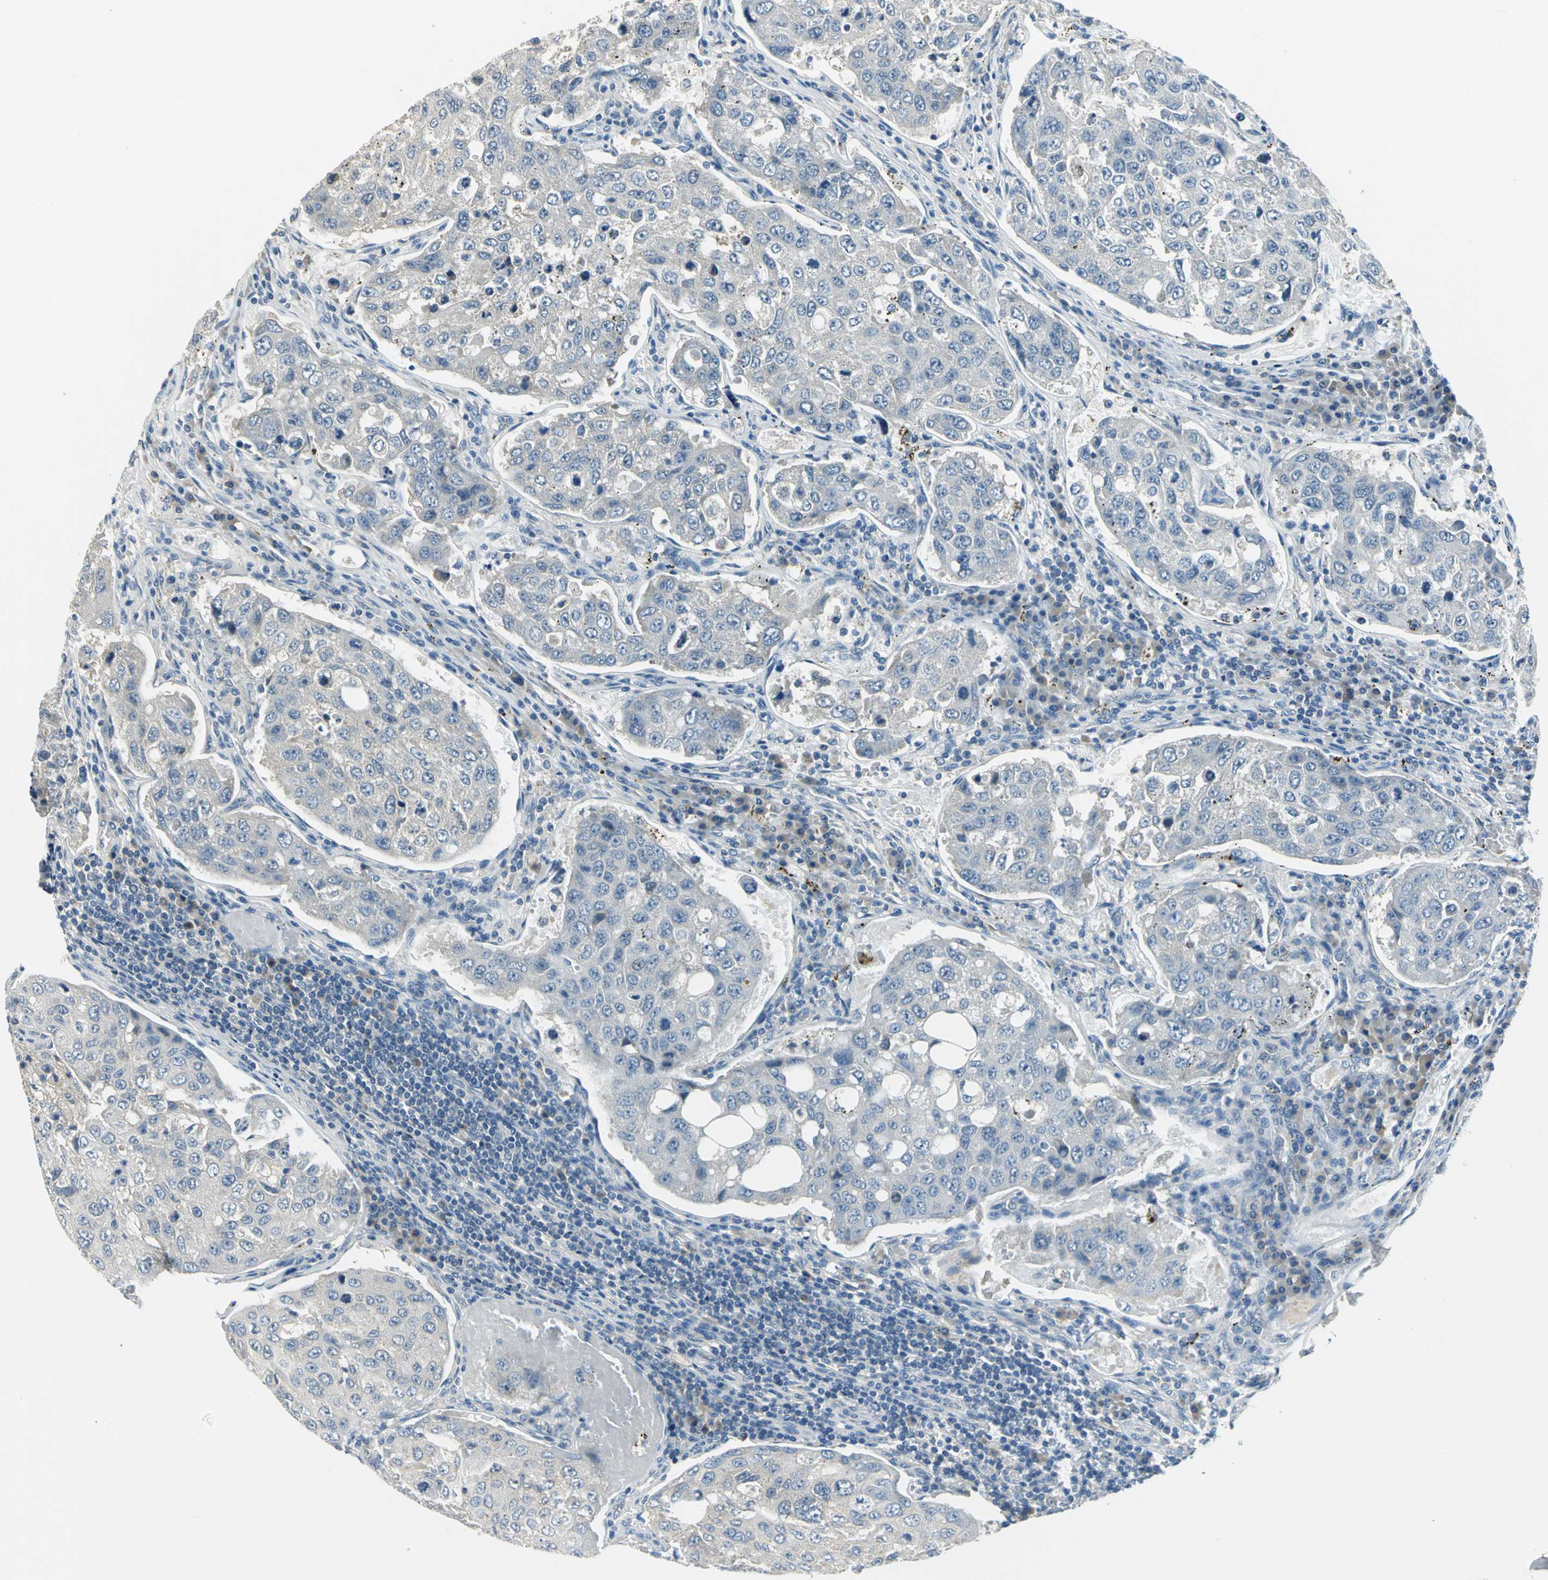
{"staining": {"intensity": "negative", "quantity": "none", "location": "none"}, "tissue": "urothelial cancer", "cell_type": "Tumor cells", "image_type": "cancer", "snomed": [{"axis": "morphology", "description": "Urothelial carcinoma, High grade"}, {"axis": "topography", "description": "Lymph node"}, {"axis": "topography", "description": "Urinary bladder"}], "caption": "Immunohistochemistry micrograph of high-grade urothelial carcinoma stained for a protein (brown), which displays no expression in tumor cells.", "gene": "SLC16A7", "patient": {"sex": "male", "age": 51}}